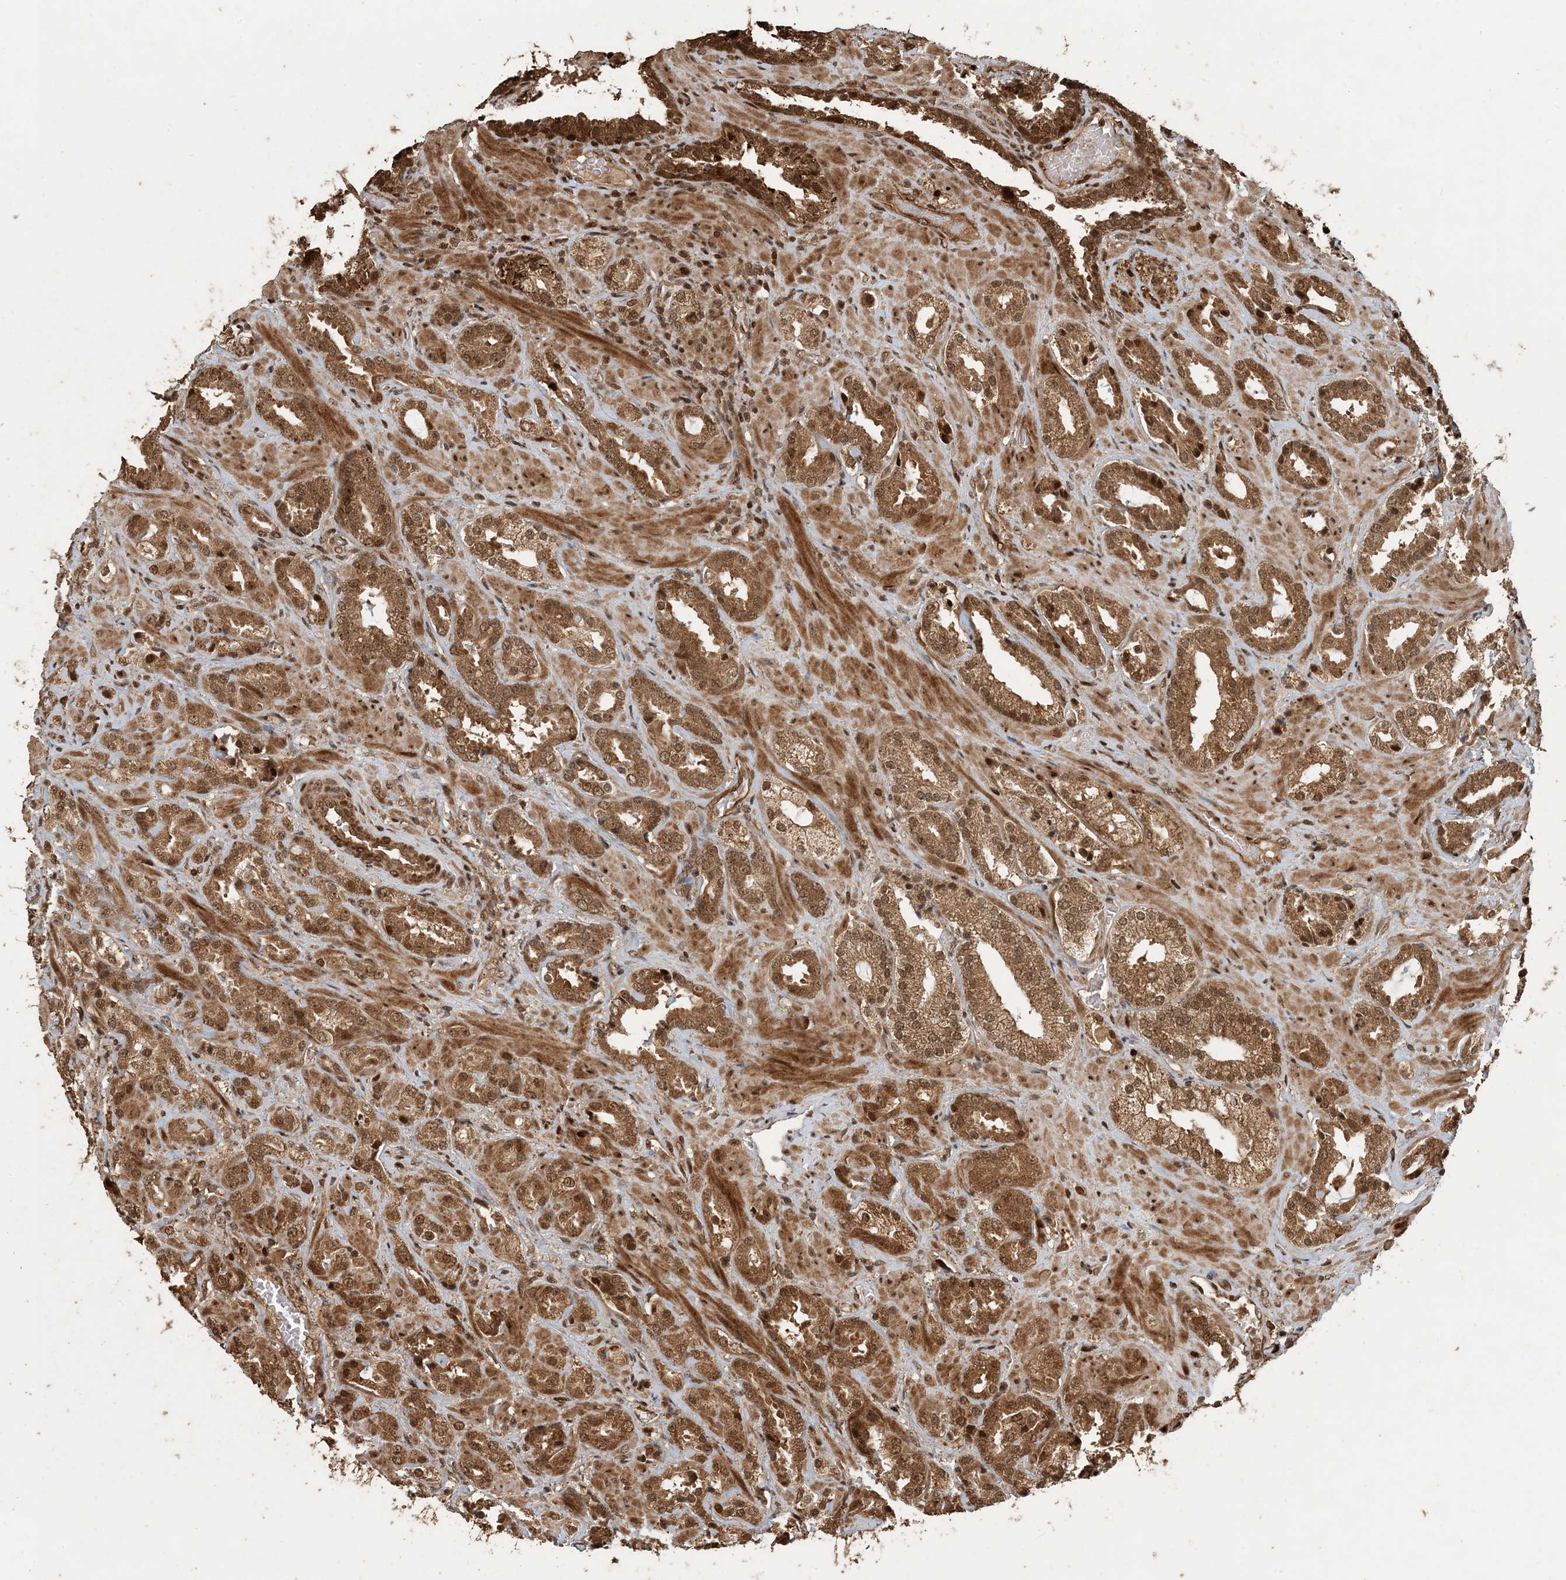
{"staining": {"intensity": "strong", "quantity": ">75%", "location": "cytoplasmic/membranous,nuclear"}, "tissue": "prostate cancer", "cell_type": "Tumor cells", "image_type": "cancer", "snomed": [{"axis": "morphology", "description": "Adenocarcinoma, High grade"}, {"axis": "topography", "description": "Prostate"}], "caption": "An immunohistochemistry (IHC) image of neoplastic tissue is shown. Protein staining in brown labels strong cytoplasmic/membranous and nuclear positivity in prostate high-grade adenocarcinoma within tumor cells.", "gene": "ATP13A2", "patient": {"sex": "male", "age": 64}}